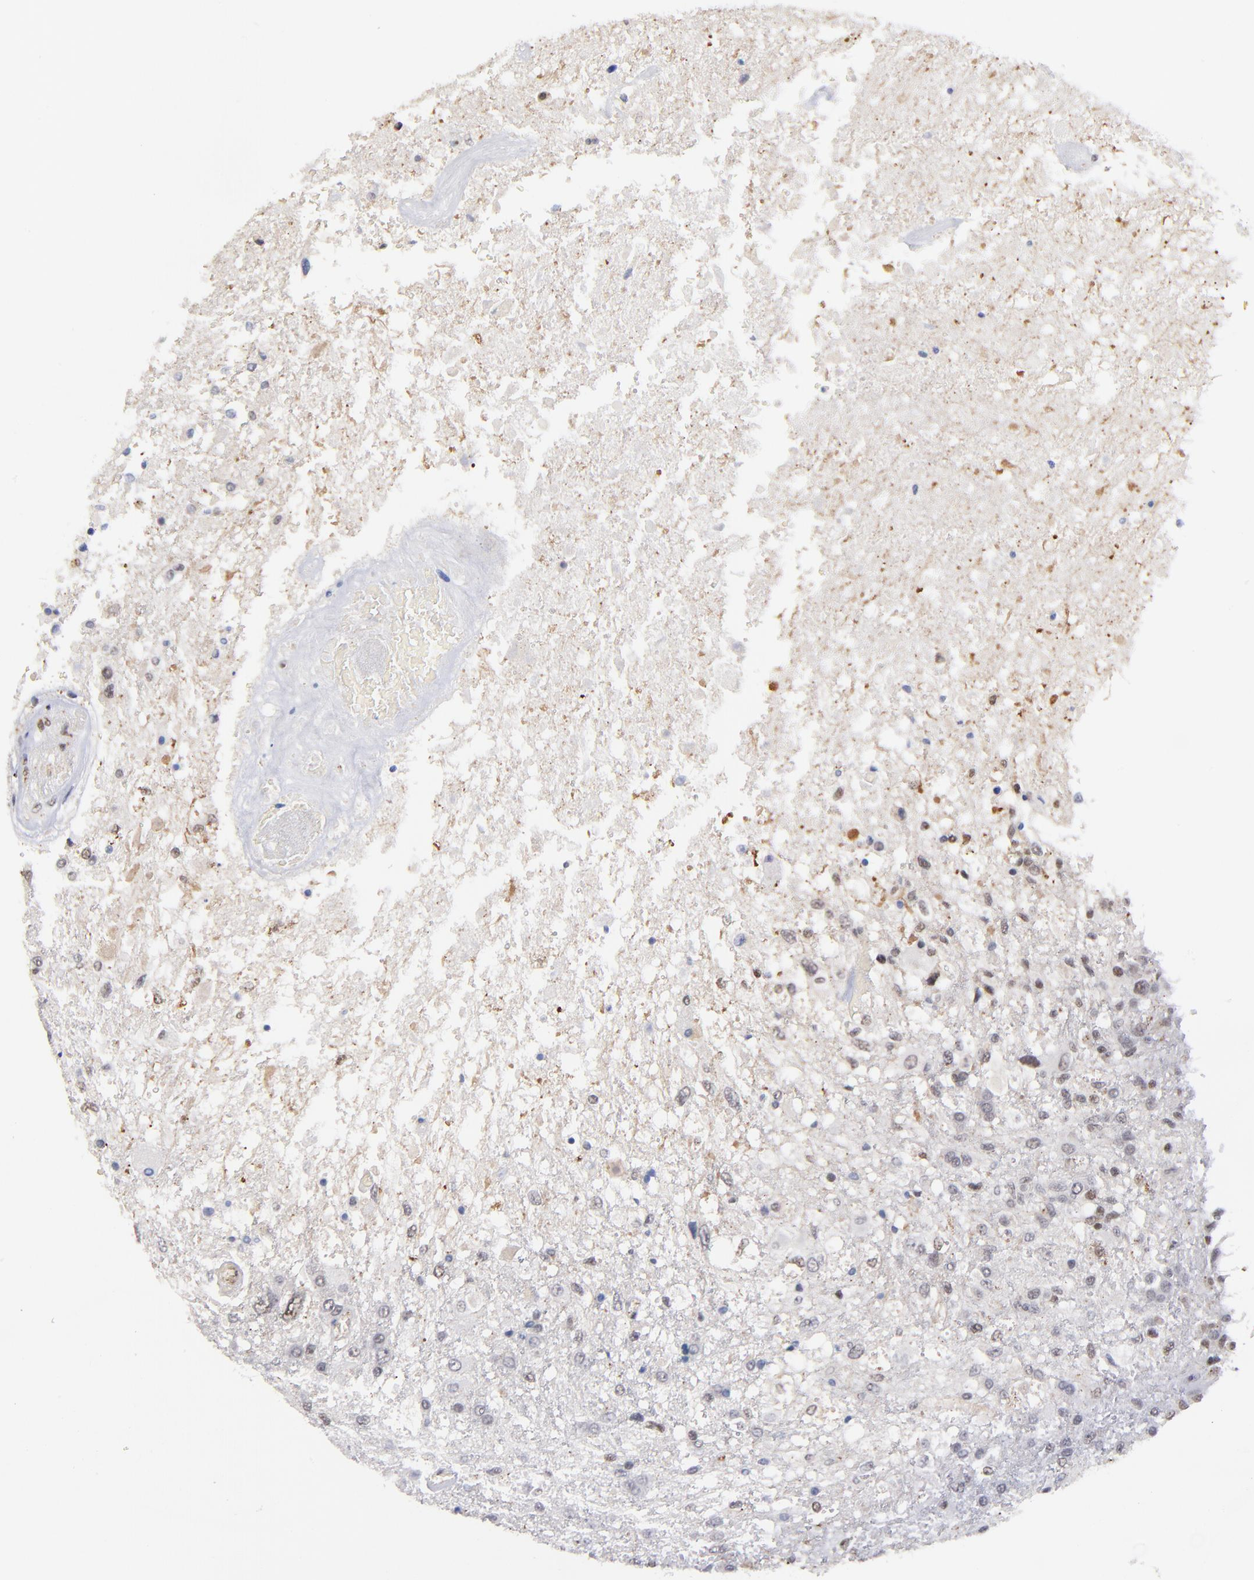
{"staining": {"intensity": "weak", "quantity": "<25%", "location": "nuclear"}, "tissue": "glioma", "cell_type": "Tumor cells", "image_type": "cancer", "snomed": [{"axis": "morphology", "description": "Glioma, malignant, High grade"}, {"axis": "topography", "description": "Cerebral cortex"}], "caption": "IHC histopathology image of neoplastic tissue: glioma stained with DAB (3,3'-diaminobenzidine) reveals no significant protein positivity in tumor cells.", "gene": "GABPA", "patient": {"sex": "male", "age": 79}}